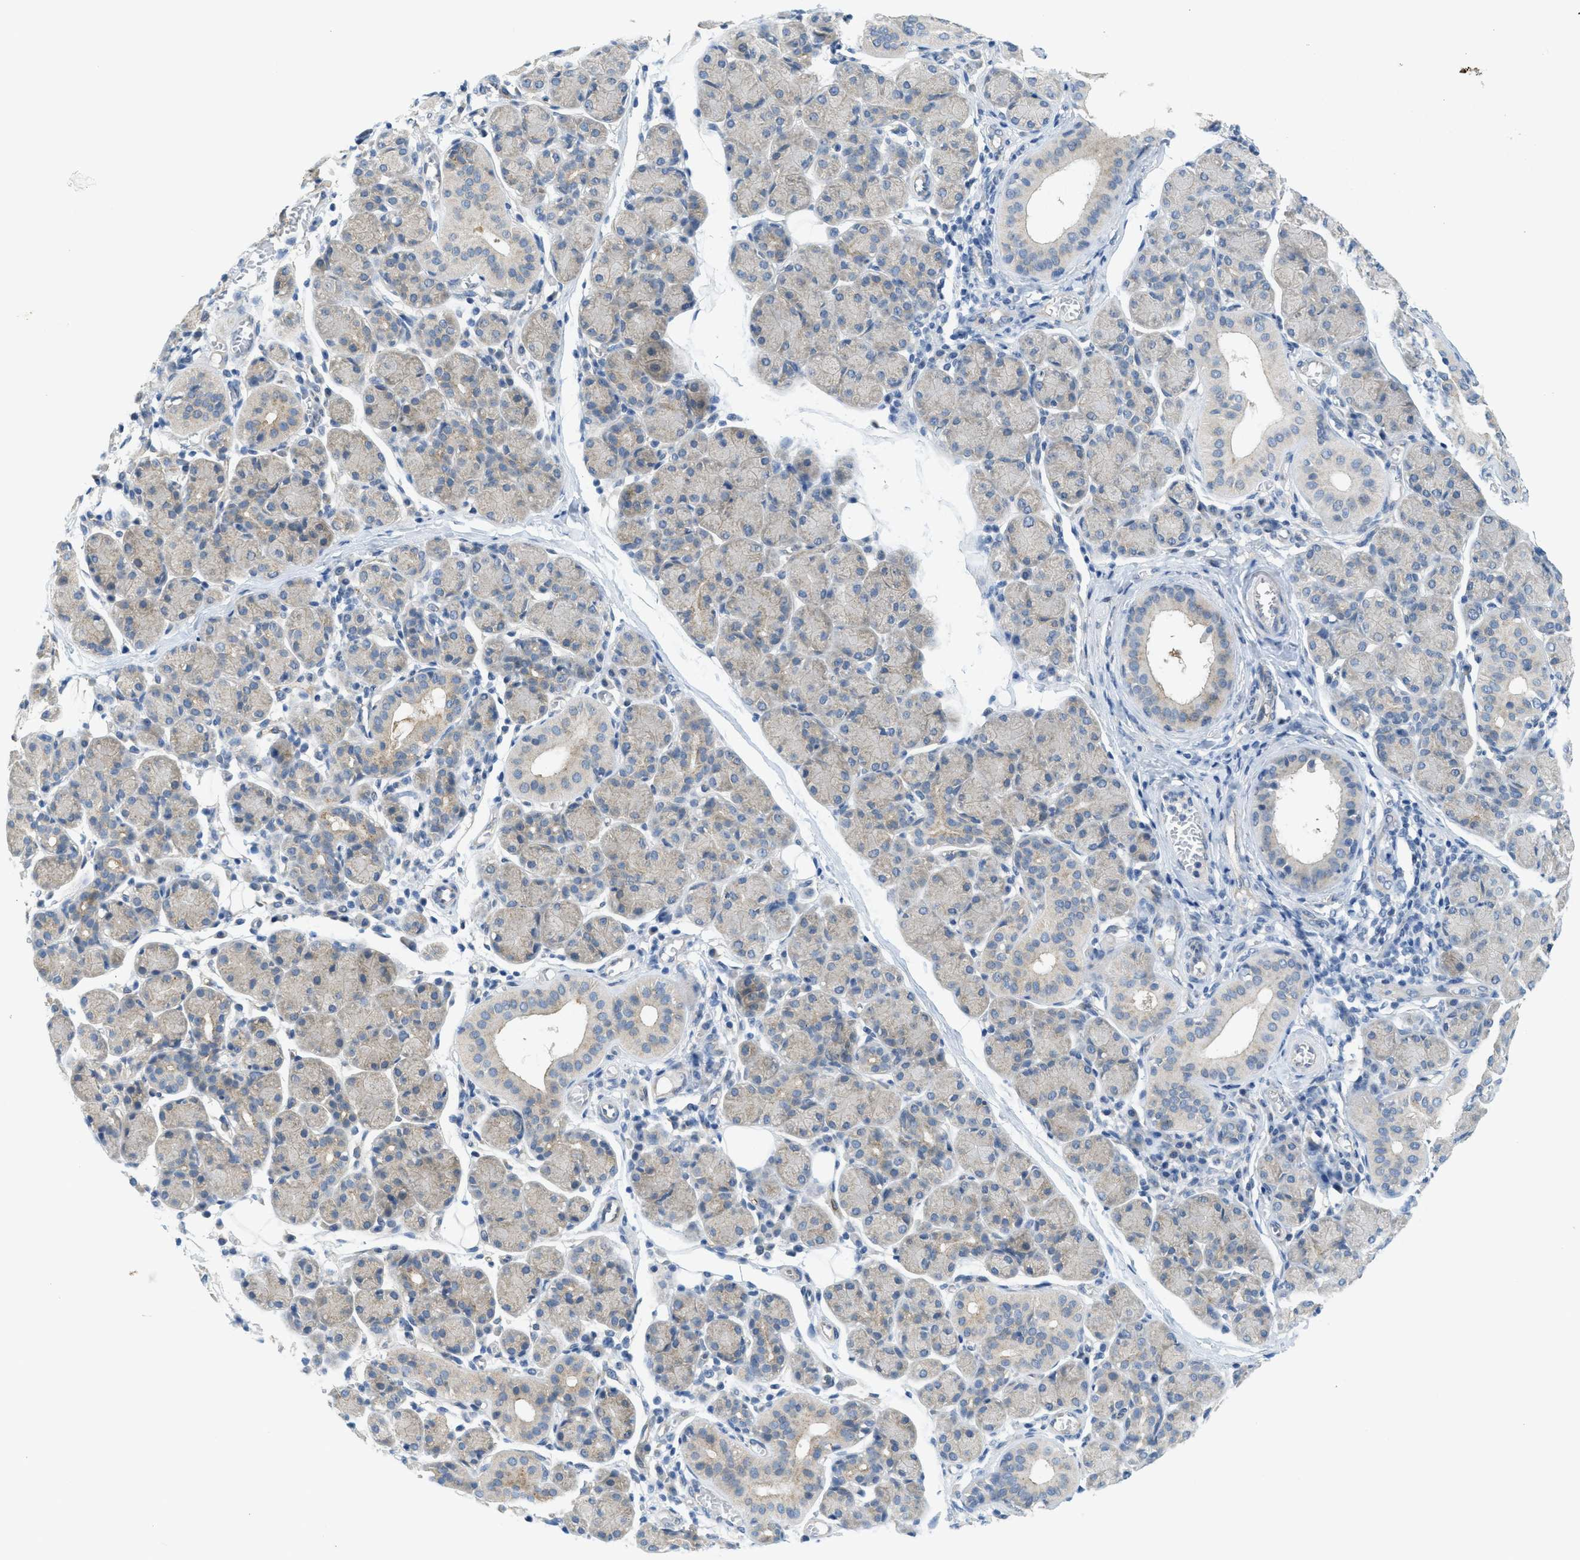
{"staining": {"intensity": "weak", "quantity": "<25%", "location": "cytoplasmic/membranous"}, "tissue": "salivary gland", "cell_type": "Glandular cells", "image_type": "normal", "snomed": [{"axis": "morphology", "description": "Normal tissue, NOS"}, {"axis": "morphology", "description": "Inflammation, NOS"}, {"axis": "topography", "description": "Lymph node"}, {"axis": "topography", "description": "Salivary gland"}], "caption": "IHC micrograph of normal salivary gland stained for a protein (brown), which exhibits no staining in glandular cells. The staining was performed using DAB to visualize the protein expression in brown, while the nuclei were stained in blue with hematoxylin (Magnification: 20x).", "gene": "ZFYVE9", "patient": {"sex": "male", "age": 3}}